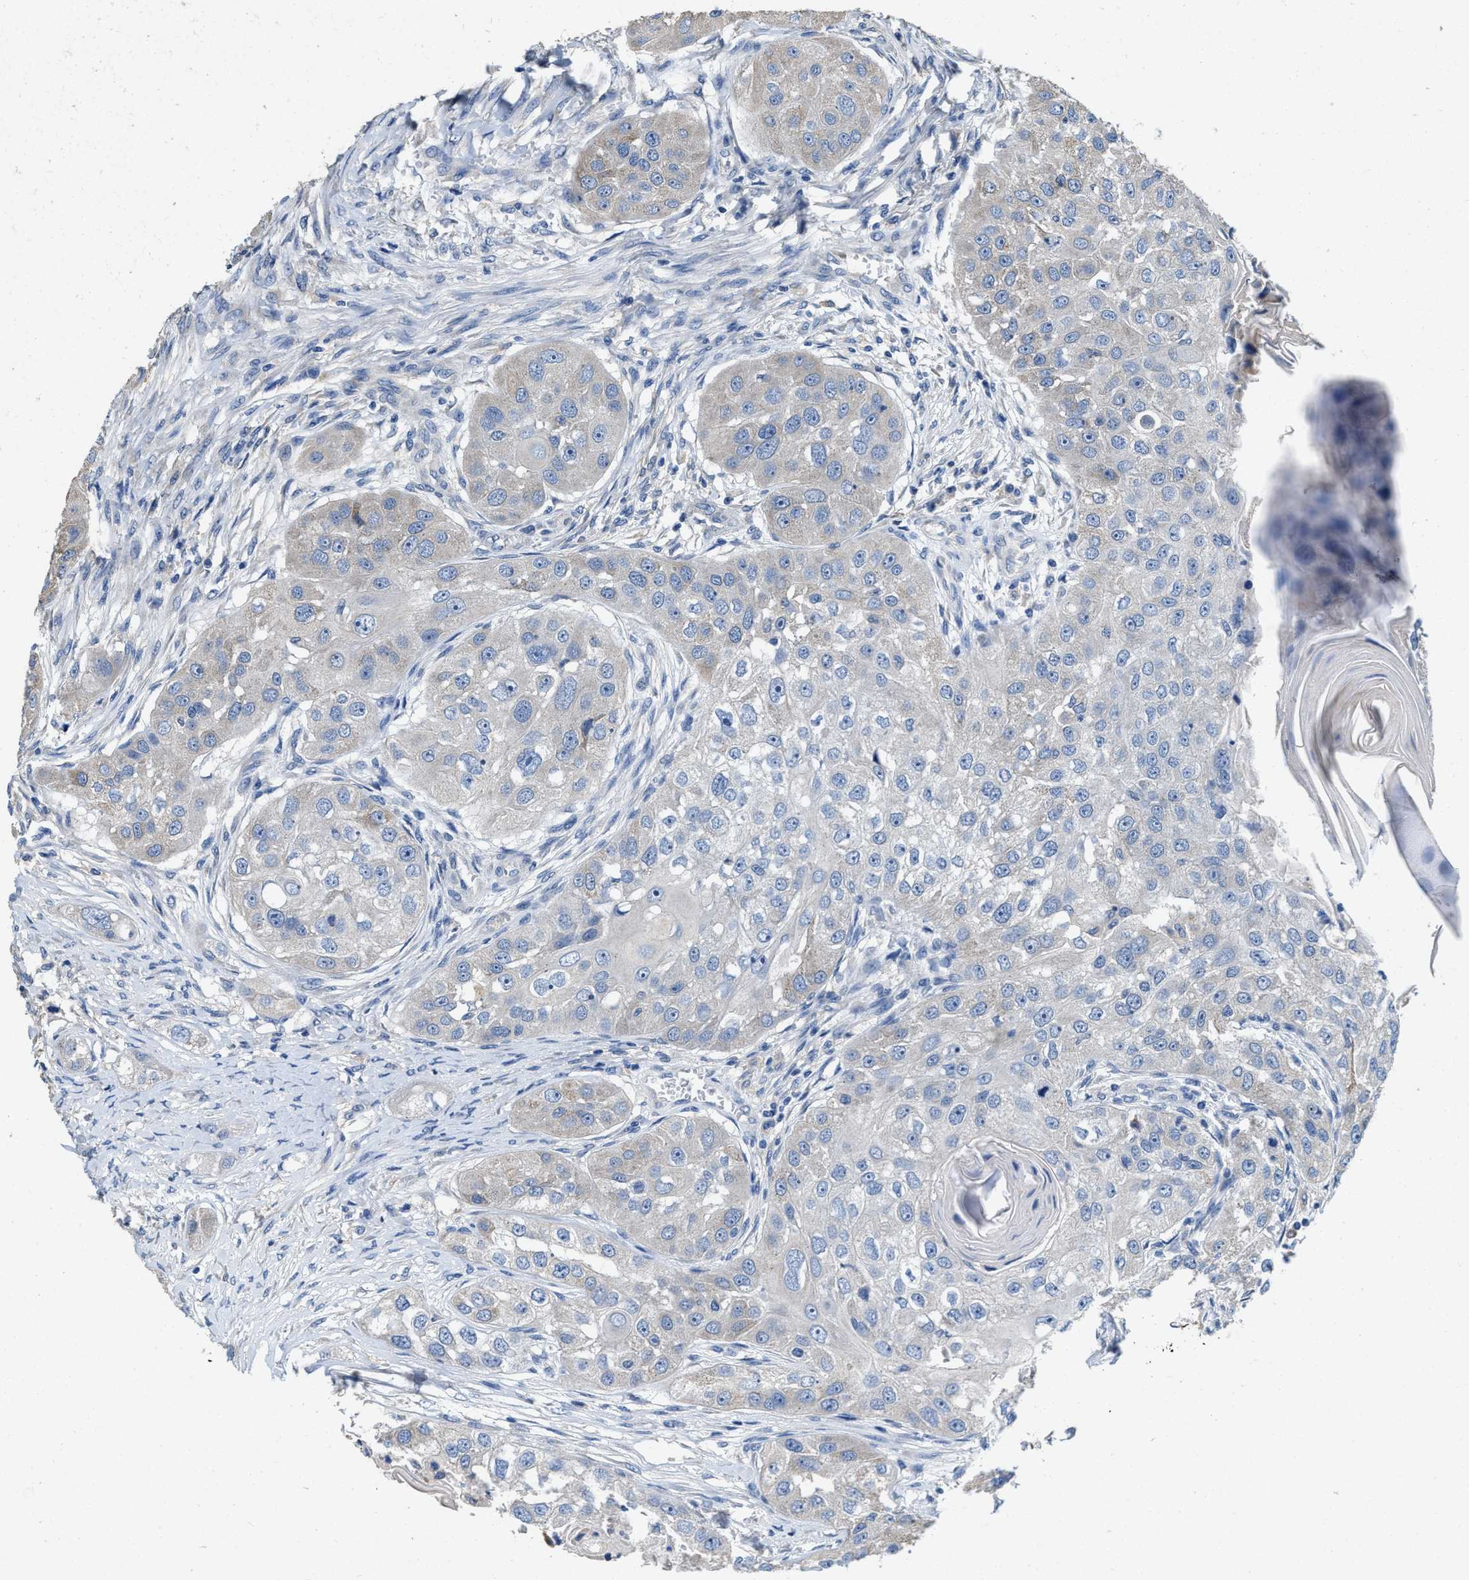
{"staining": {"intensity": "negative", "quantity": "none", "location": "none"}, "tissue": "head and neck cancer", "cell_type": "Tumor cells", "image_type": "cancer", "snomed": [{"axis": "morphology", "description": "Normal tissue, NOS"}, {"axis": "morphology", "description": "Squamous cell carcinoma, NOS"}, {"axis": "topography", "description": "Skeletal muscle"}, {"axis": "topography", "description": "Head-Neck"}], "caption": "Protein analysis of head and neck squamous cell carcinoma demonstrates no significant staining in tumor cells.", "gene": "PEG10", "patient": {"sex": "male", "age": 51}}